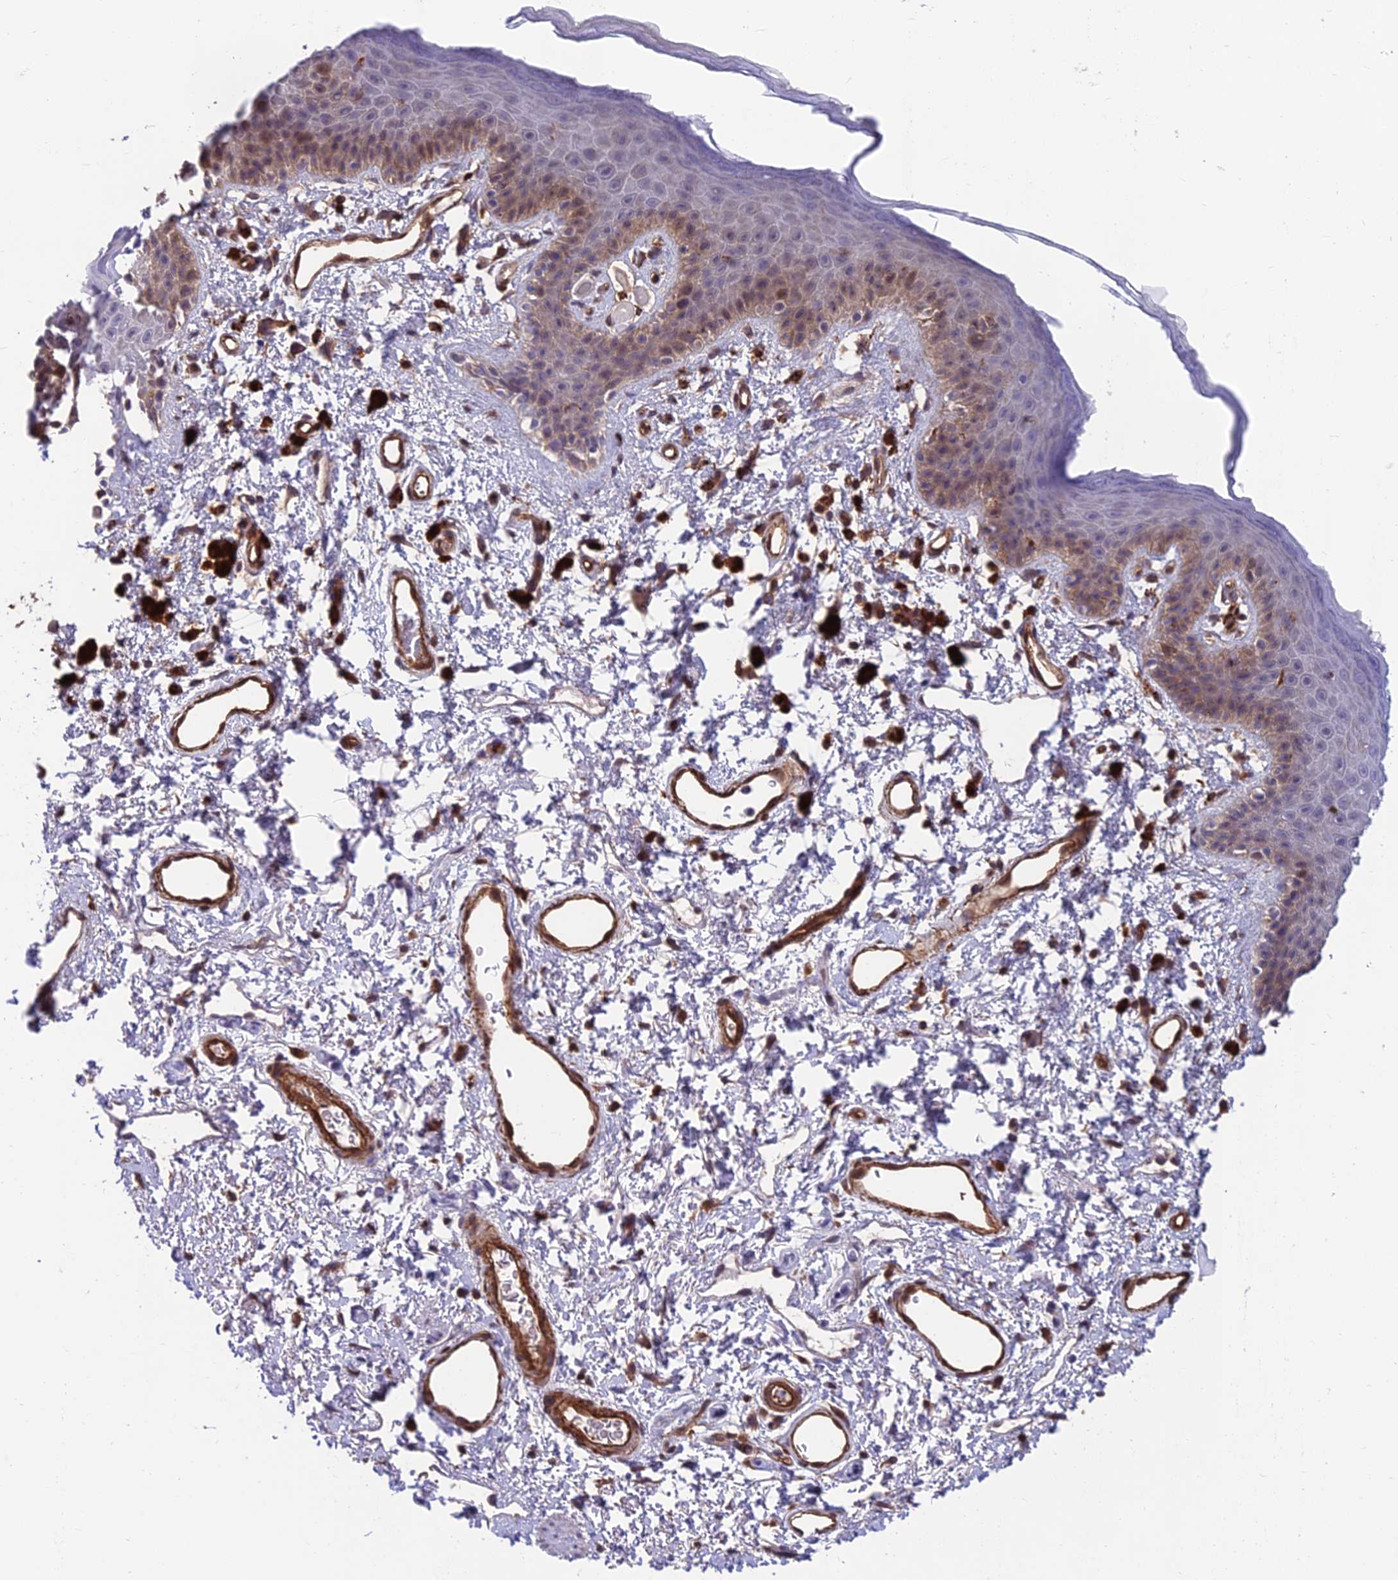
{"staining": {"intensity": "weak", "quantity": "<25%", "location": "cytoplasmic/membranous"}, "tissue": "skin", "cell_type": "Epidermal cells", "image_type": "normal", "snomed": [{"axis": "morphology", "description": "Normal tissue, NOS"}, {"axis": "topography", "description": "Anal"}], "caption": "High magnification brightfield microscopy of benign skin stained with DAB (brown) and counterstained with hematoxylin (blue): epidermal cells show no significant expression. Nuclei are stained in blue.", "gene": "RTN4RL1", "patient": {"sex": "female", "age": 46}}